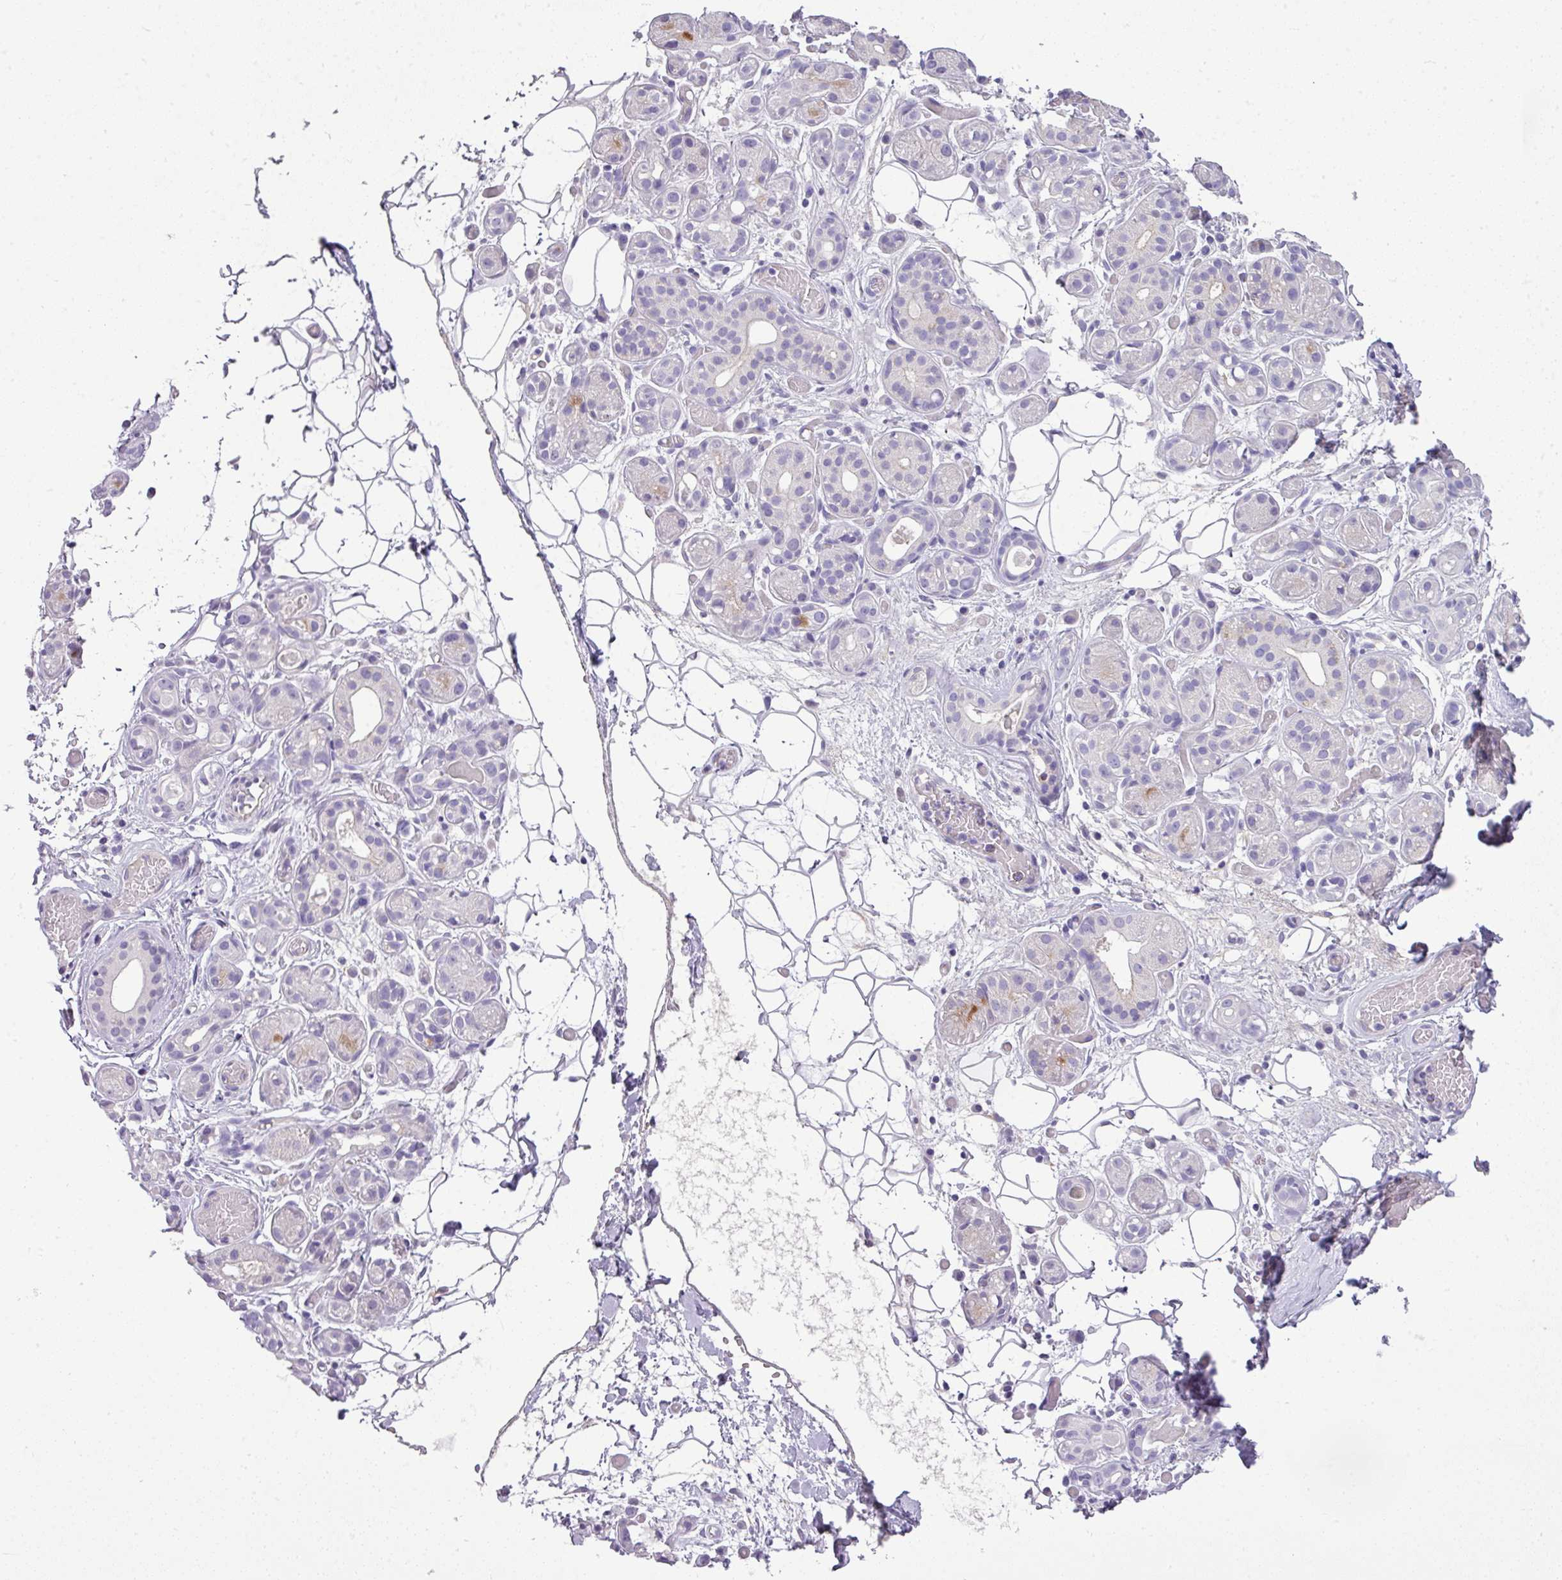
{"staining": {"intensity": "moderate", "quantity": "<25%", "location": "cytoplasmic/membranous"}, "tissue": "salivary gland", "cell_type": "Glandular cells", "image_type": "normal", "snomed": [{"axis": "morphology", "description": "Normal tissue, NOS"}, {"axis": "topography", "description": "Salivary gland"}], "caption": "Protein staining reveals moderate cytoplasmic/membranous positivity in about <25% of glandular cells in normal salivary gland.", "gene": "ENSG00000273748", "patient": {"sex": "male", "age": 82}}